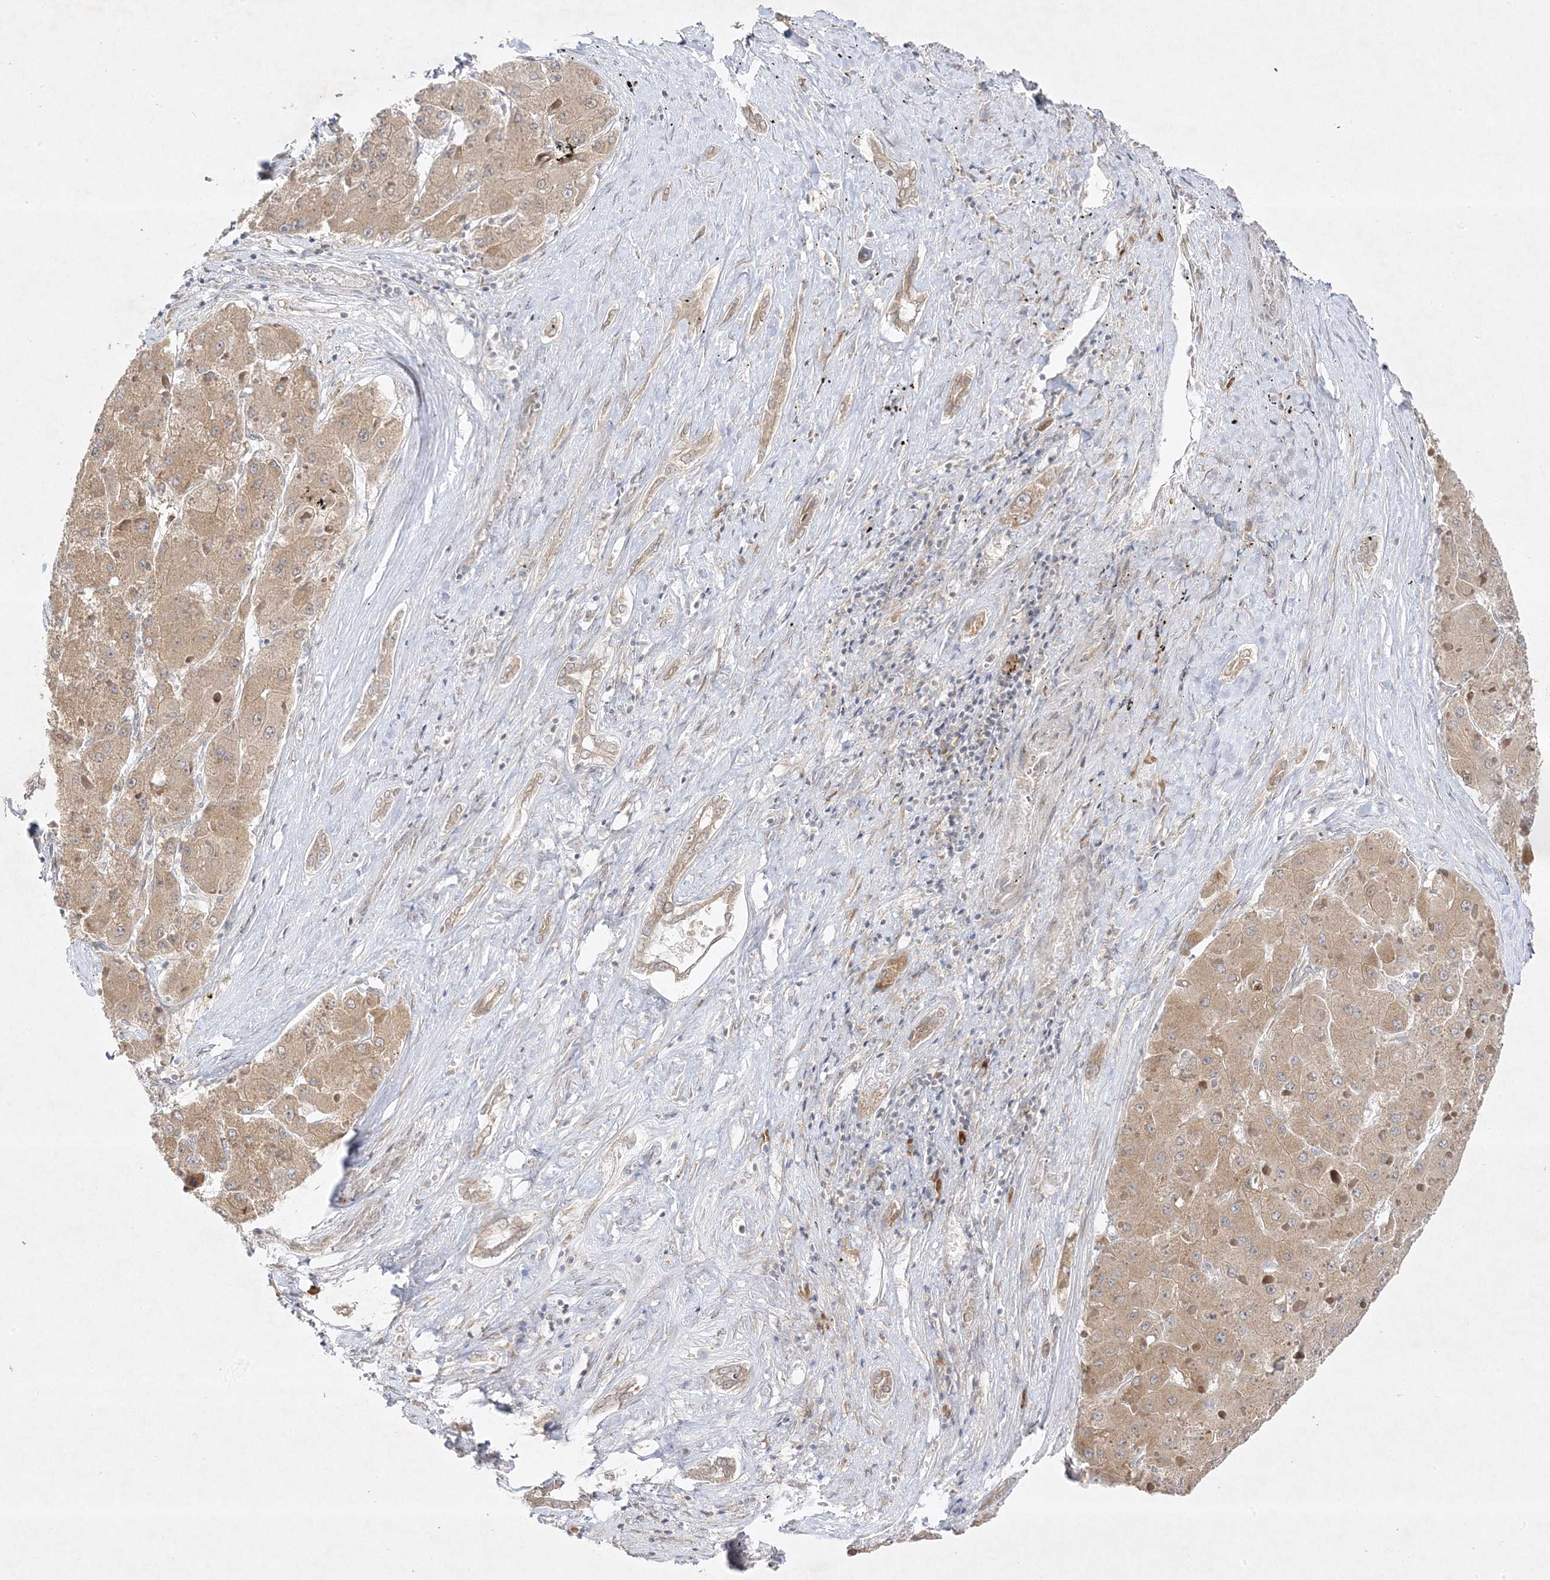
{"staining": {"intensity": "weak", "quantity": ">75%", "location": "cytoplasmic/membranous"}, "tissue": "liver cancer", "cell_type": "Tumor cells", "image_type": "cancer", "snomed": [{"axis": "morphology", "description": "Carcinoma, Hepatocellular, NOS"}, {"axis": "topography", "description": "Liver"}], "caption": "DAB immunohistochemical staining of human liver hepatocellular carcinoma displays weak cytoplasmic/membranous protein staining in about >75% of tumor cells. (DAB (3,3'-diaminobenzidine) IHC with brightfield microscopy, high magnification).", "gene": "C2CD2", "patient": {"sex": "female", "age": 73}}